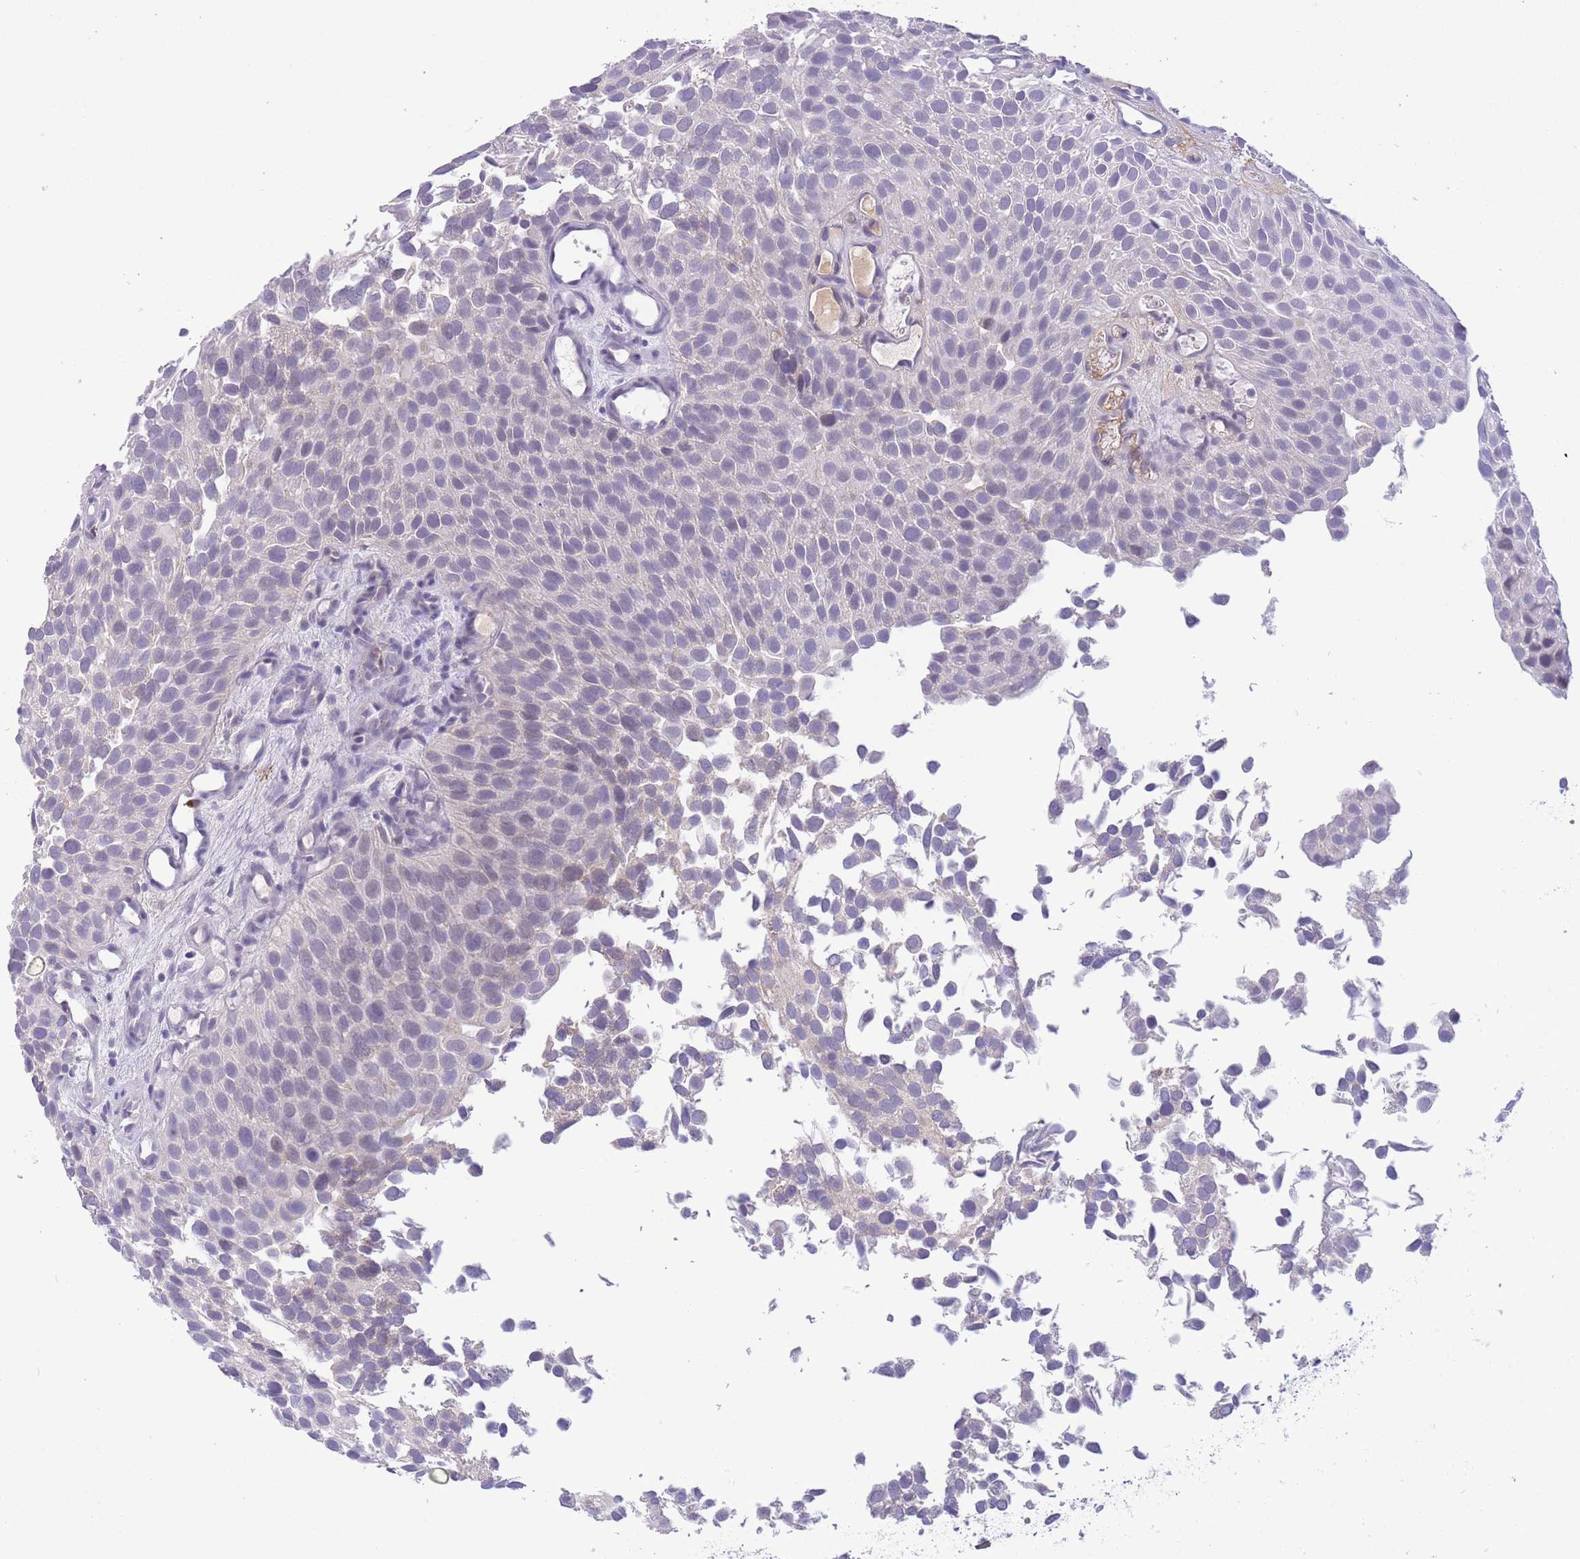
{"staining": {"intensity": "negative", "quantity": "none", "location": "none"}, "tissue": "urothelial cancer", "cell_type": "Tumor cells", "image_type": "cancer", "snomed": [{"axis": "morphology", "description": "Urothelial carcinoma, Low grade"}, {"axis": "topography", "description": "Urinary bladder"}], "caption": "The photomicrograph exhibits no staining of tumor cells in urothelial carcinoma (low-grade). (DAB immunohistochemistry (IHC) visualized using brightfield microscopy, high magnification).", "gene": "ASAP3", "patient": {"sex": "male", "age": 88}}